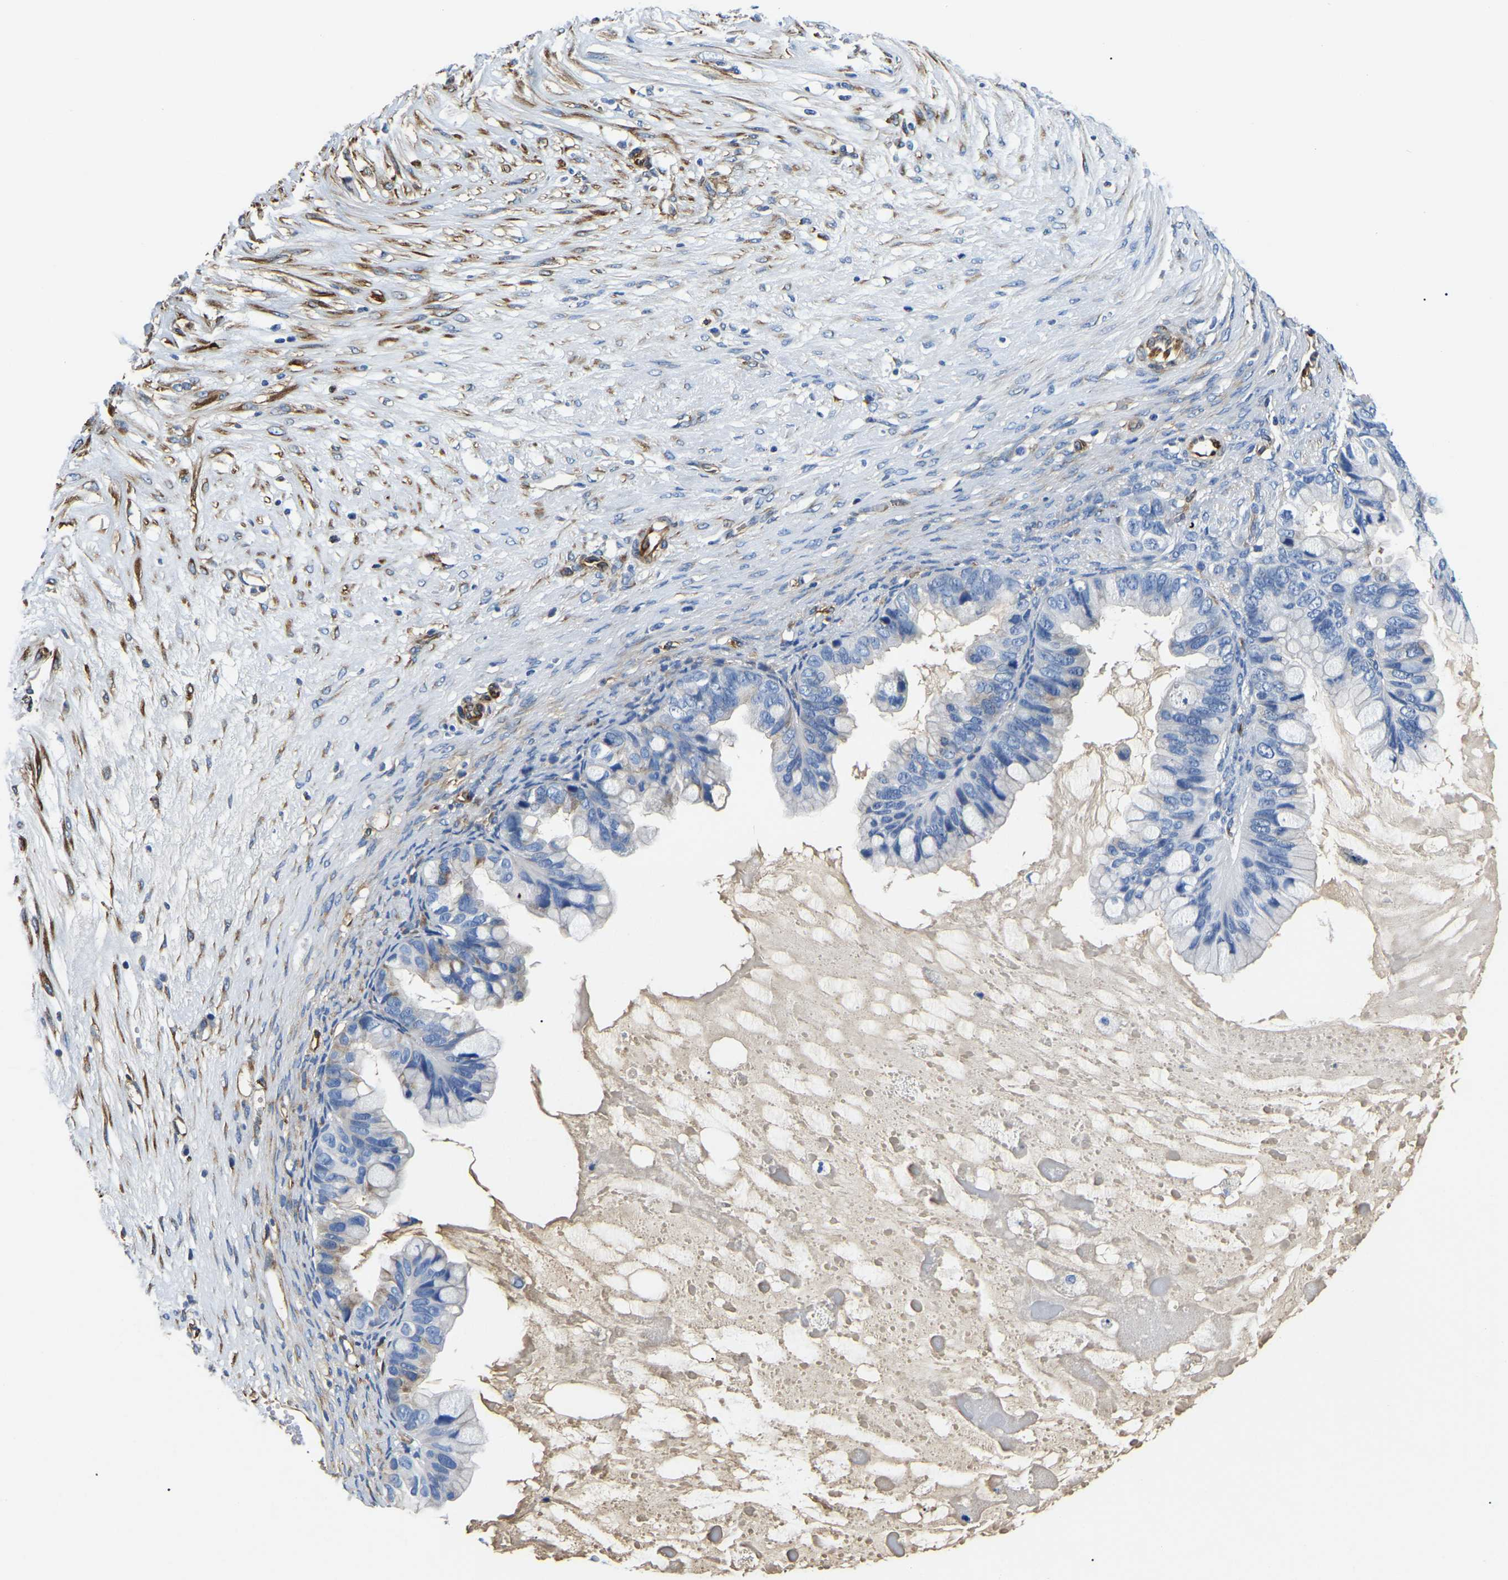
{"staining": {"intensity": "negative", "quantity": "none", "location": "none"}, "tissue": "ovarian cancer", "cell_type": "Tumor cells", "image_type": "cancer", "snomed": [{"axis": "morphology", "description": "Cystadenocarcinoma, mucinous, NOS"}, {"axis": "topography", "description": "Ovary"}], "caption": "Immunohistochemical staining of human mucinous cystadenocarcinoma (ovarian) exhibits no significant expression in tumor cells. Nuclei are stained in blue.", "gene": "DUSP8", "patient": {"sex": "female", "age": 80}}